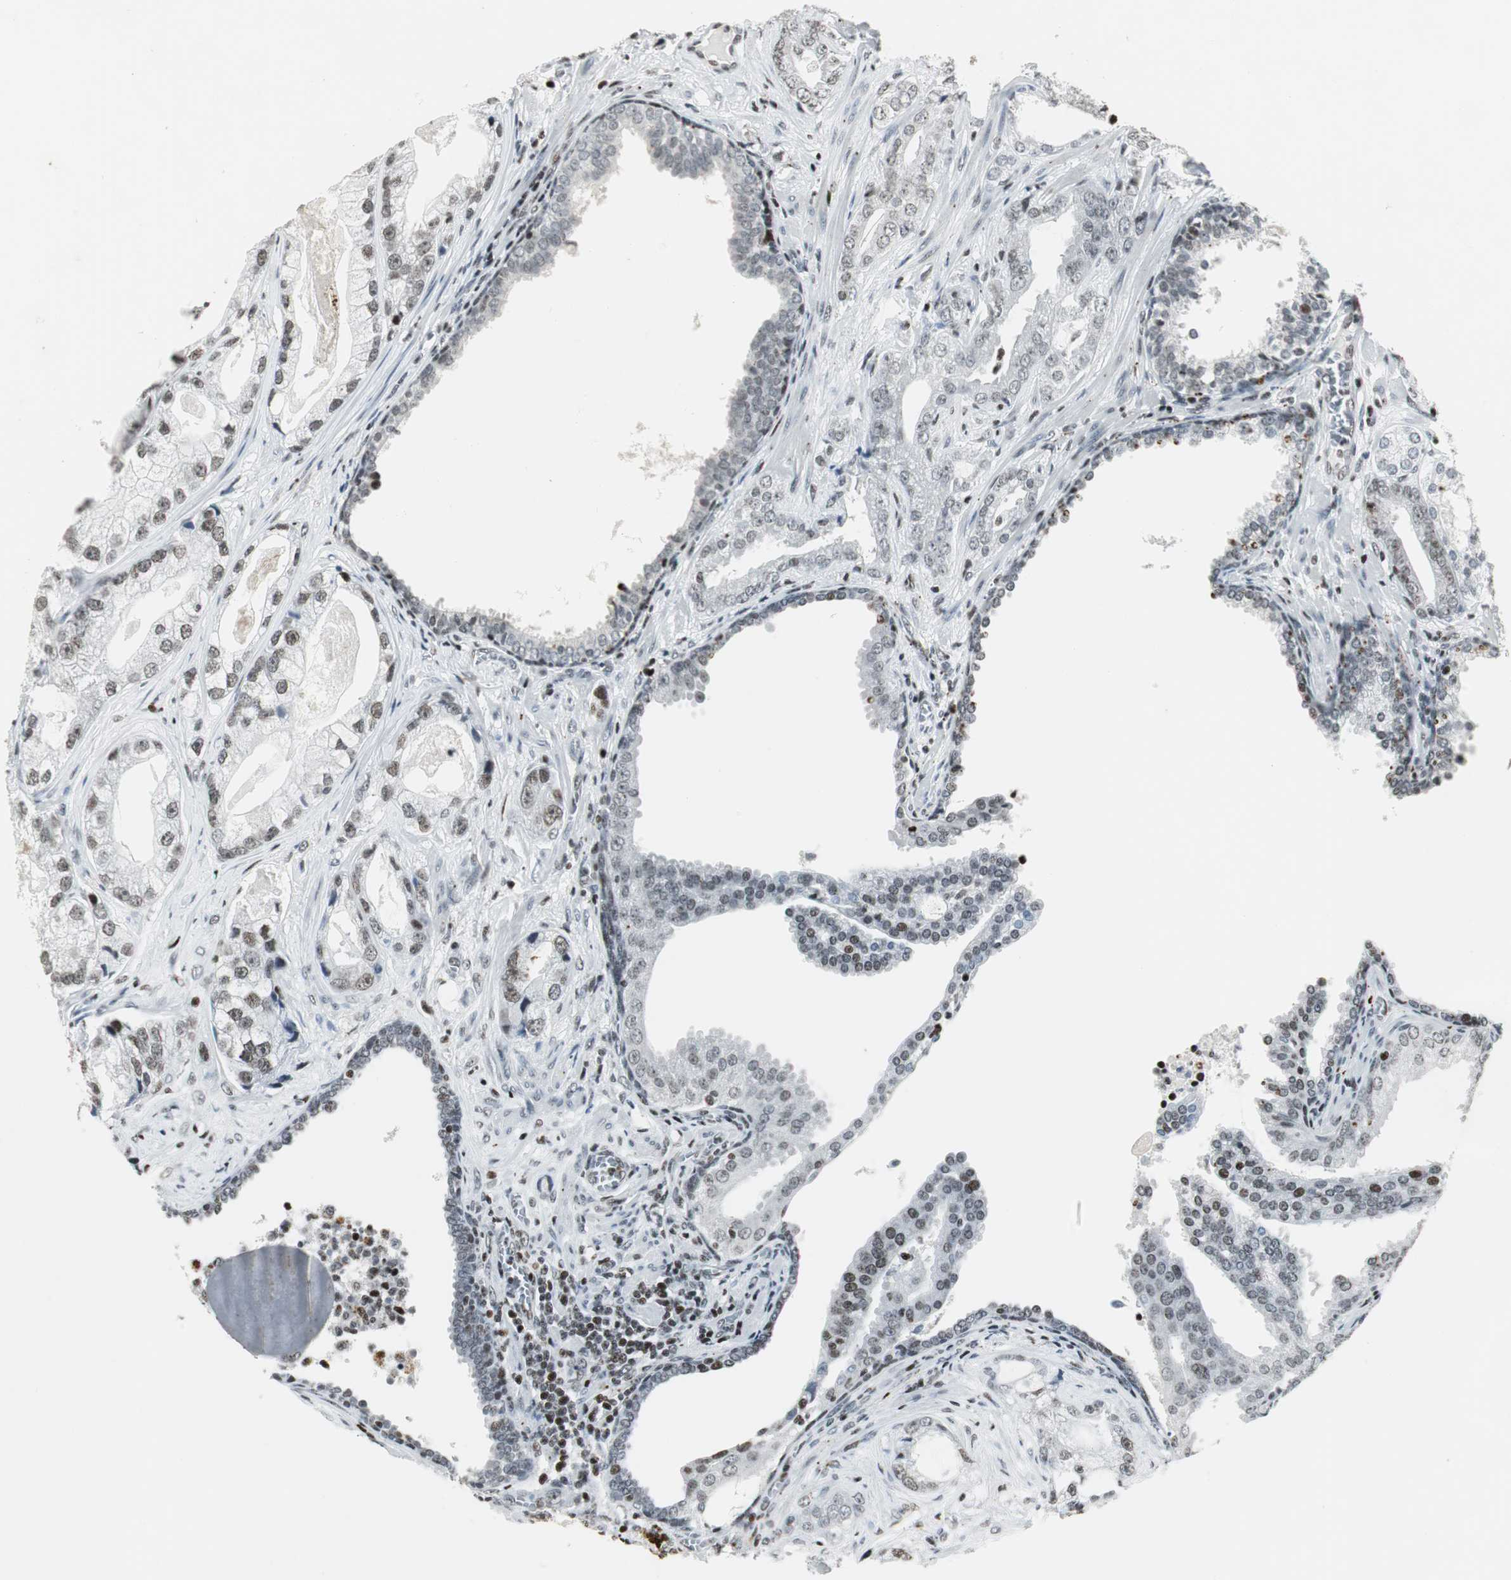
{"staining": {"intensity": "weak", "quantity": "25%-75%", "location": "nuclear"}, "tissue": "prostate cancer", "cell_type": "Tumor cells", "image_type": "cancer", "snomed": [{"axis": "morphology", "description": "Adenocarcinoma, Low grade"}, {"axis": "topography", "description": "Prostate"}], "caption": "Weak nuclear protein positivity is identified in about 25%-75% of tumor cells in prostate cancer (adenocarcinoma (low-grade)).", "gene": "RBBP4", "patient": {"sex": "male", "age": 59}}